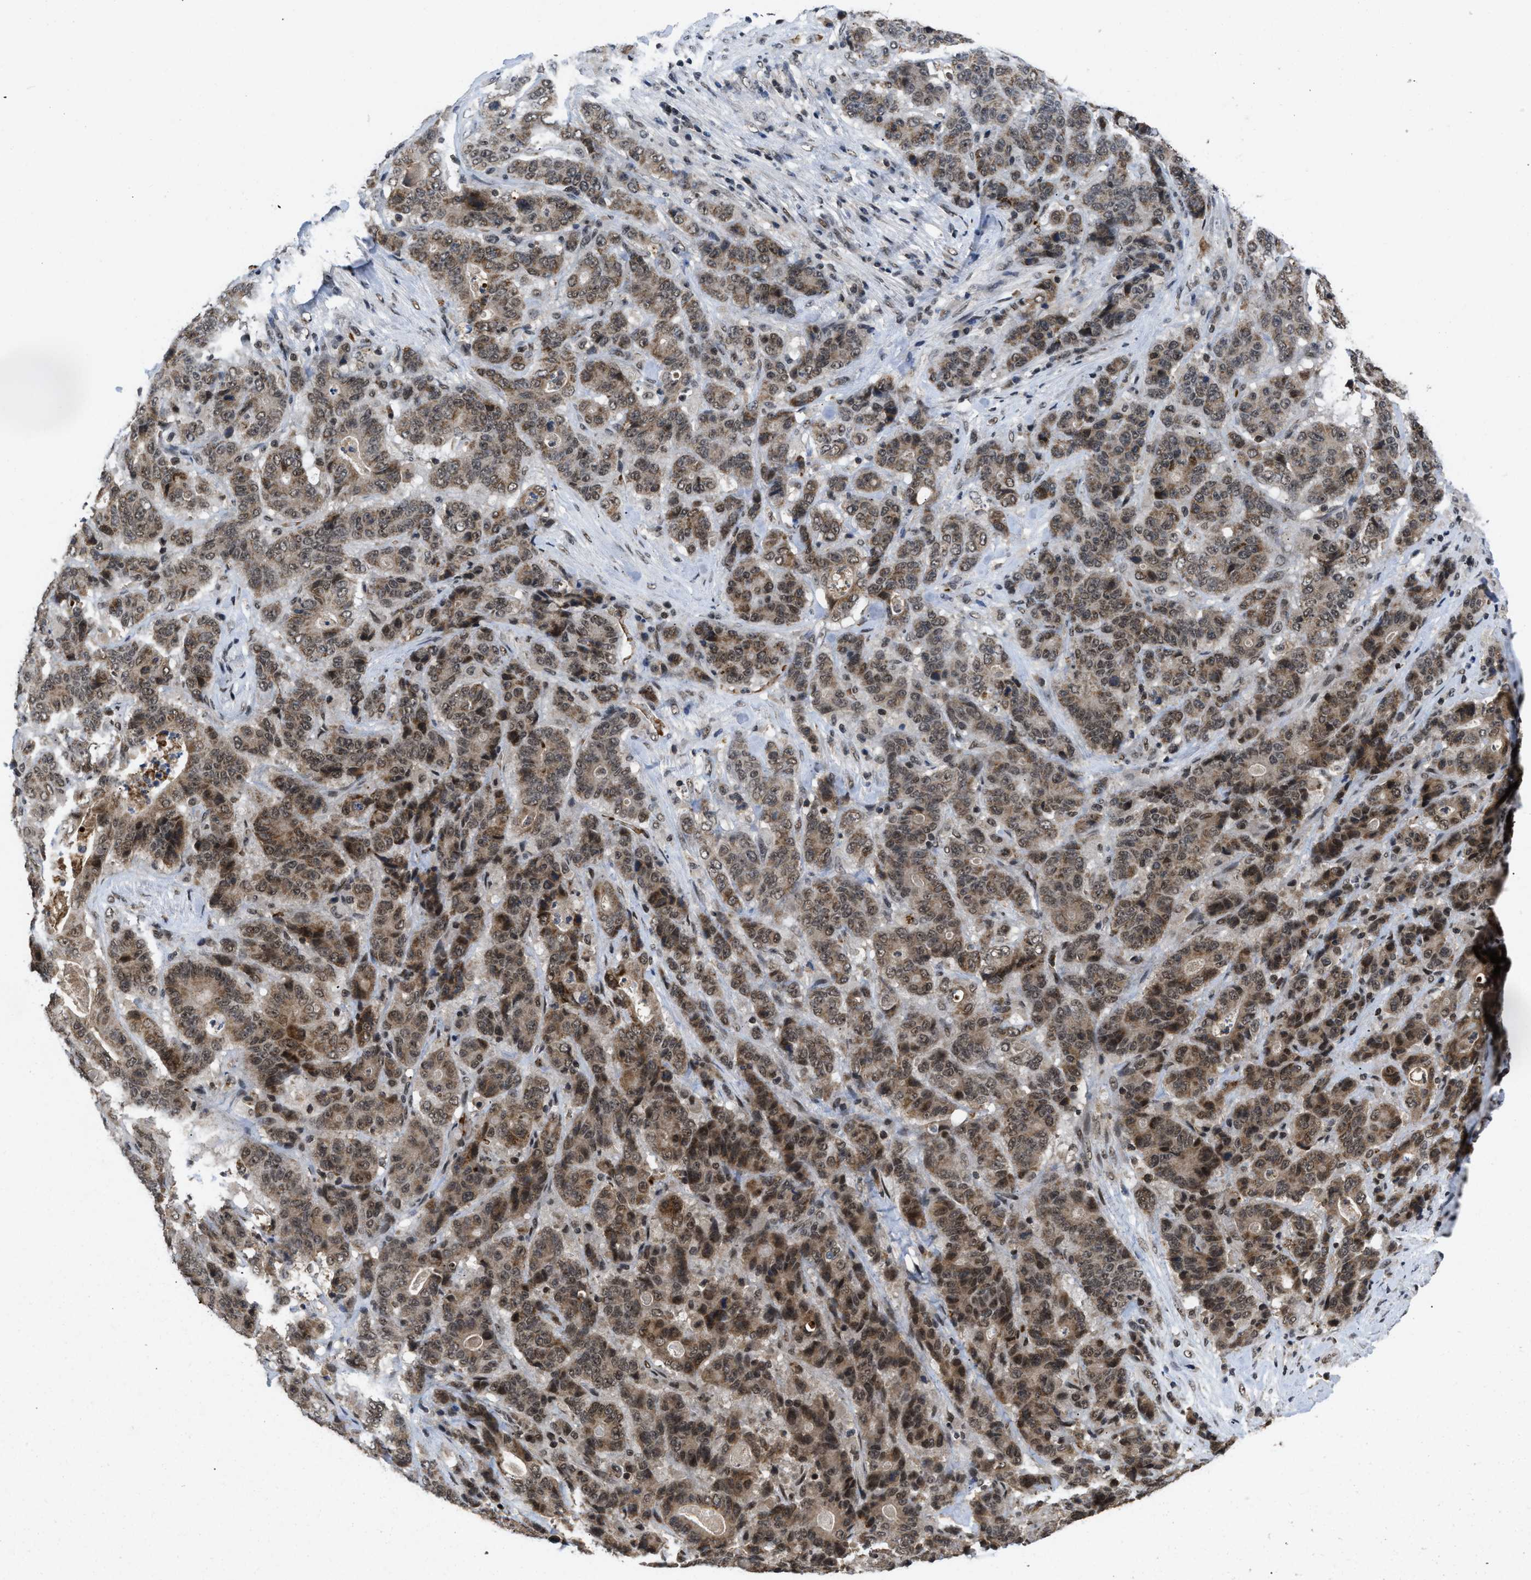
{"staining": {"intensity": "moderate", "quantity": ">75%", "location": "cytoplasmic/membranous,nuclear"}, "tissue": "stomach cancer", "cell_type": "Tumor cells", "image_type": "cancer", "snomed": [{"axis": "morphology", "description": "Adenocarcinoma, NOS"}, {"axis": "topography", "description": "Stomach"}], "caption": "Human stomach cancer stained for a protein (brown) reveals moderate cytoplasmic/membranous and nuclear positive positivity in about >75% of tumor cells.", "gene": "ZNF346", "patient": {"sex": "female", "age": 73}}